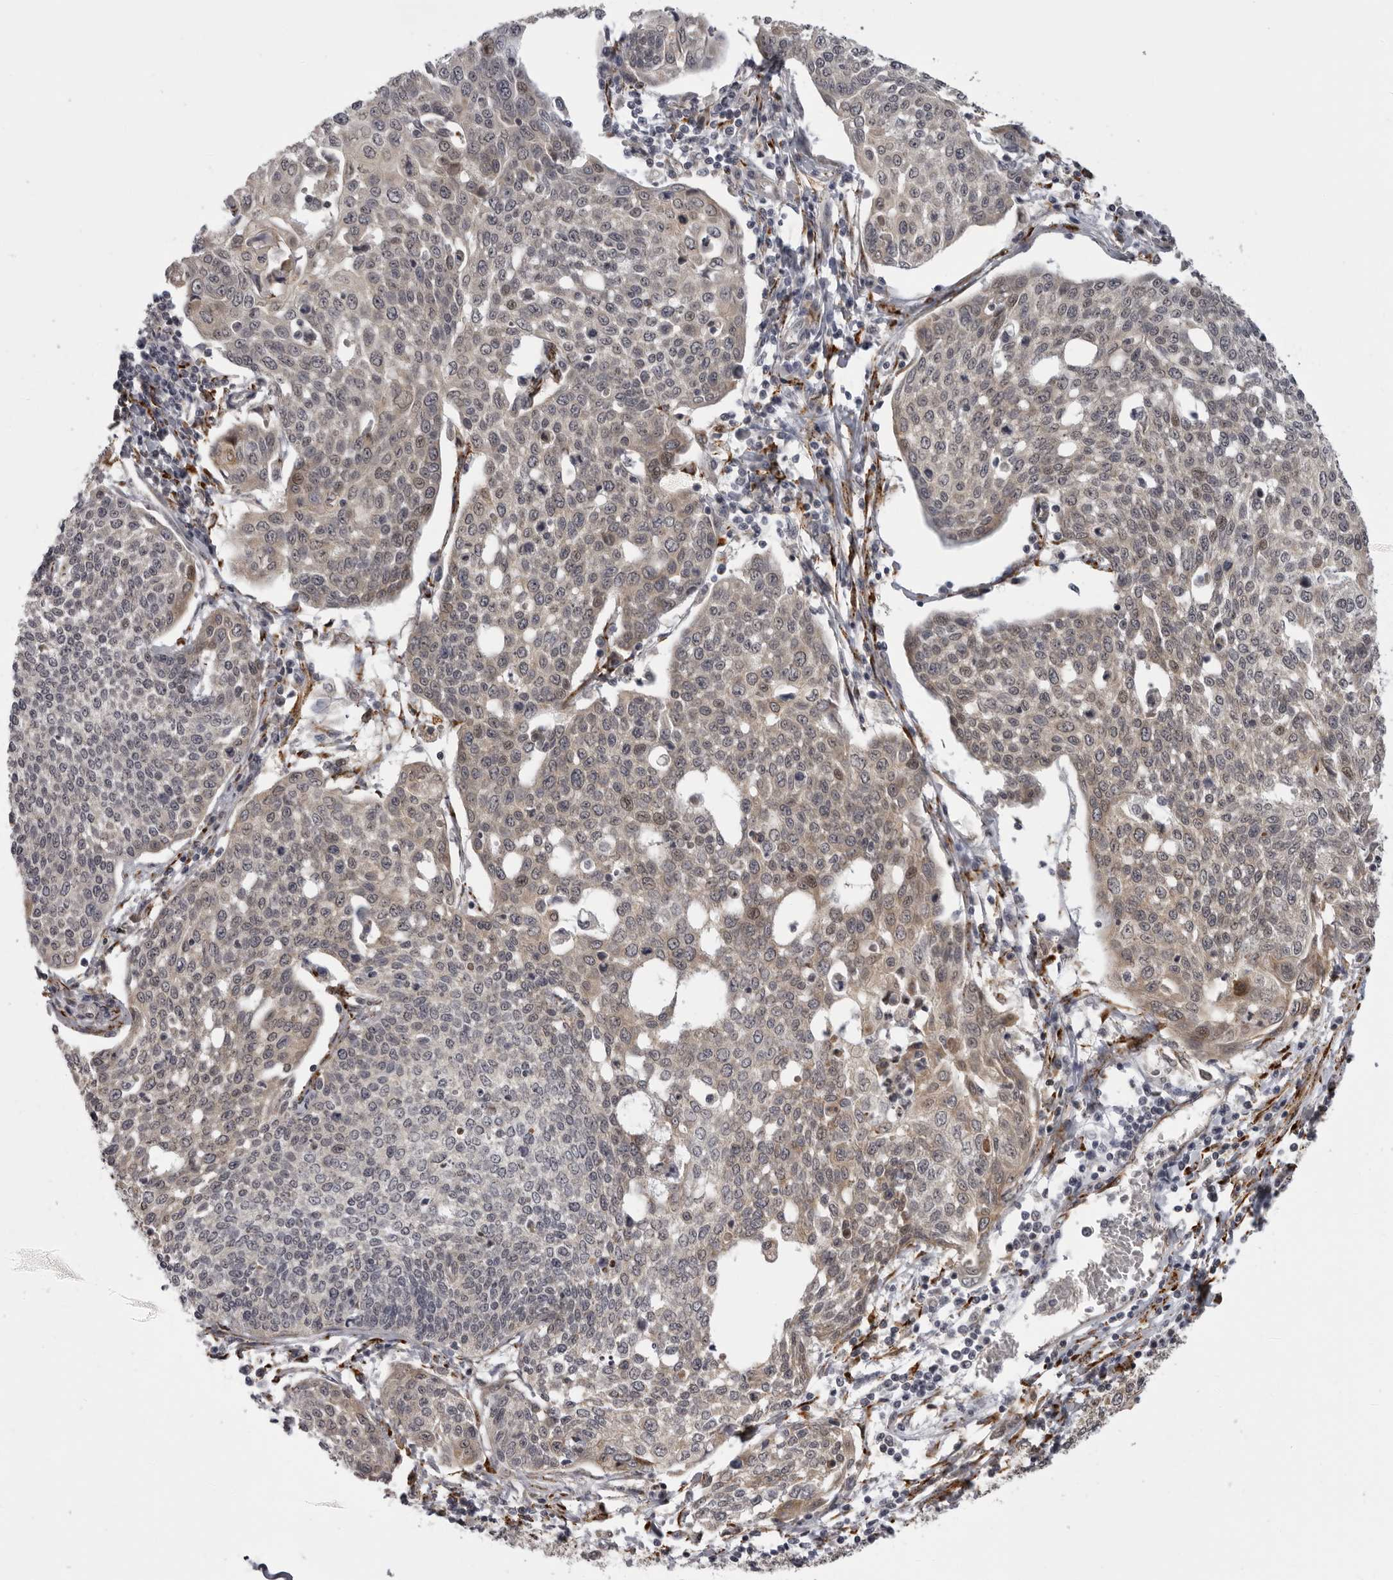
{"staining": {"intensity": "negative", "quantity": "none", "location": "none"}, "tissue": "cervical cancer", "cell_type": "Tumor cells", "image_type": "cancer", "snomed": [{"axis": "morphology", "description": "Squamous cell carcinoma, NOS"}, {"axis": "topography", "description": "Cervix"}], "caption": "Squamous cell carcinoma (cervical) was stained to show a protein in brown. There is no significant positivity in tumor cells.", "gene": "DNAH14", "patient": {"sex": "female", "age": 34}}